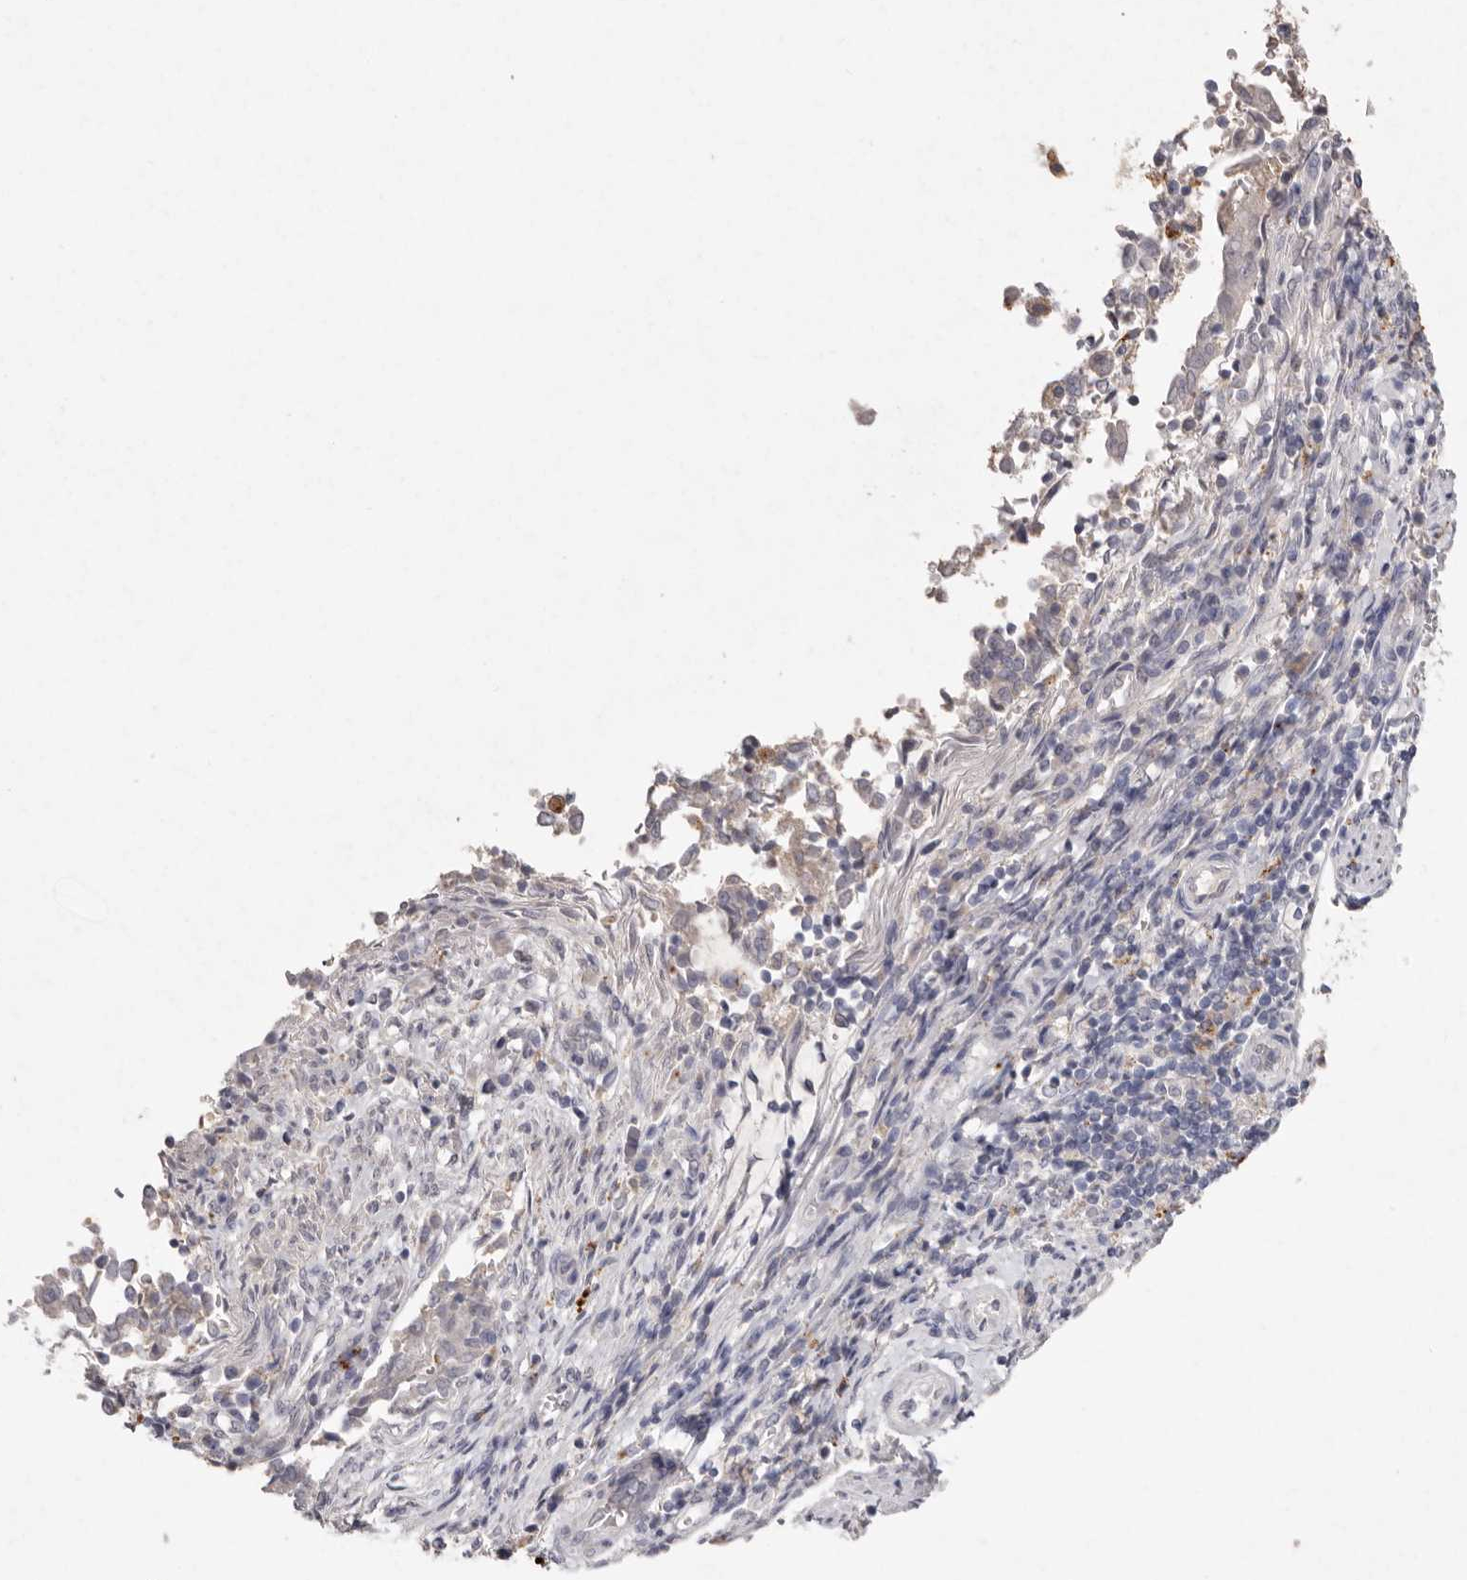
{"staining": {"intensity": "negative", "quantity": "none", "location": "none"}, "tissue": "endometrial cancer", "cell_type": "Tumor cells", "image_type": "cancer", "snomed": [{"axis": "morphology", "description": "Adenocarcinoma, NOS"}, {"axis": "topography", "description": "Endometrium"}], "caption": "Immunohistochemistry histopathology image of human endometrial adenocarcinoma stained for a protein (brown), which reveals no staining in tumor cells.", "gene": "FAM185A", "patient": {"sex": "female", "age": 80}}